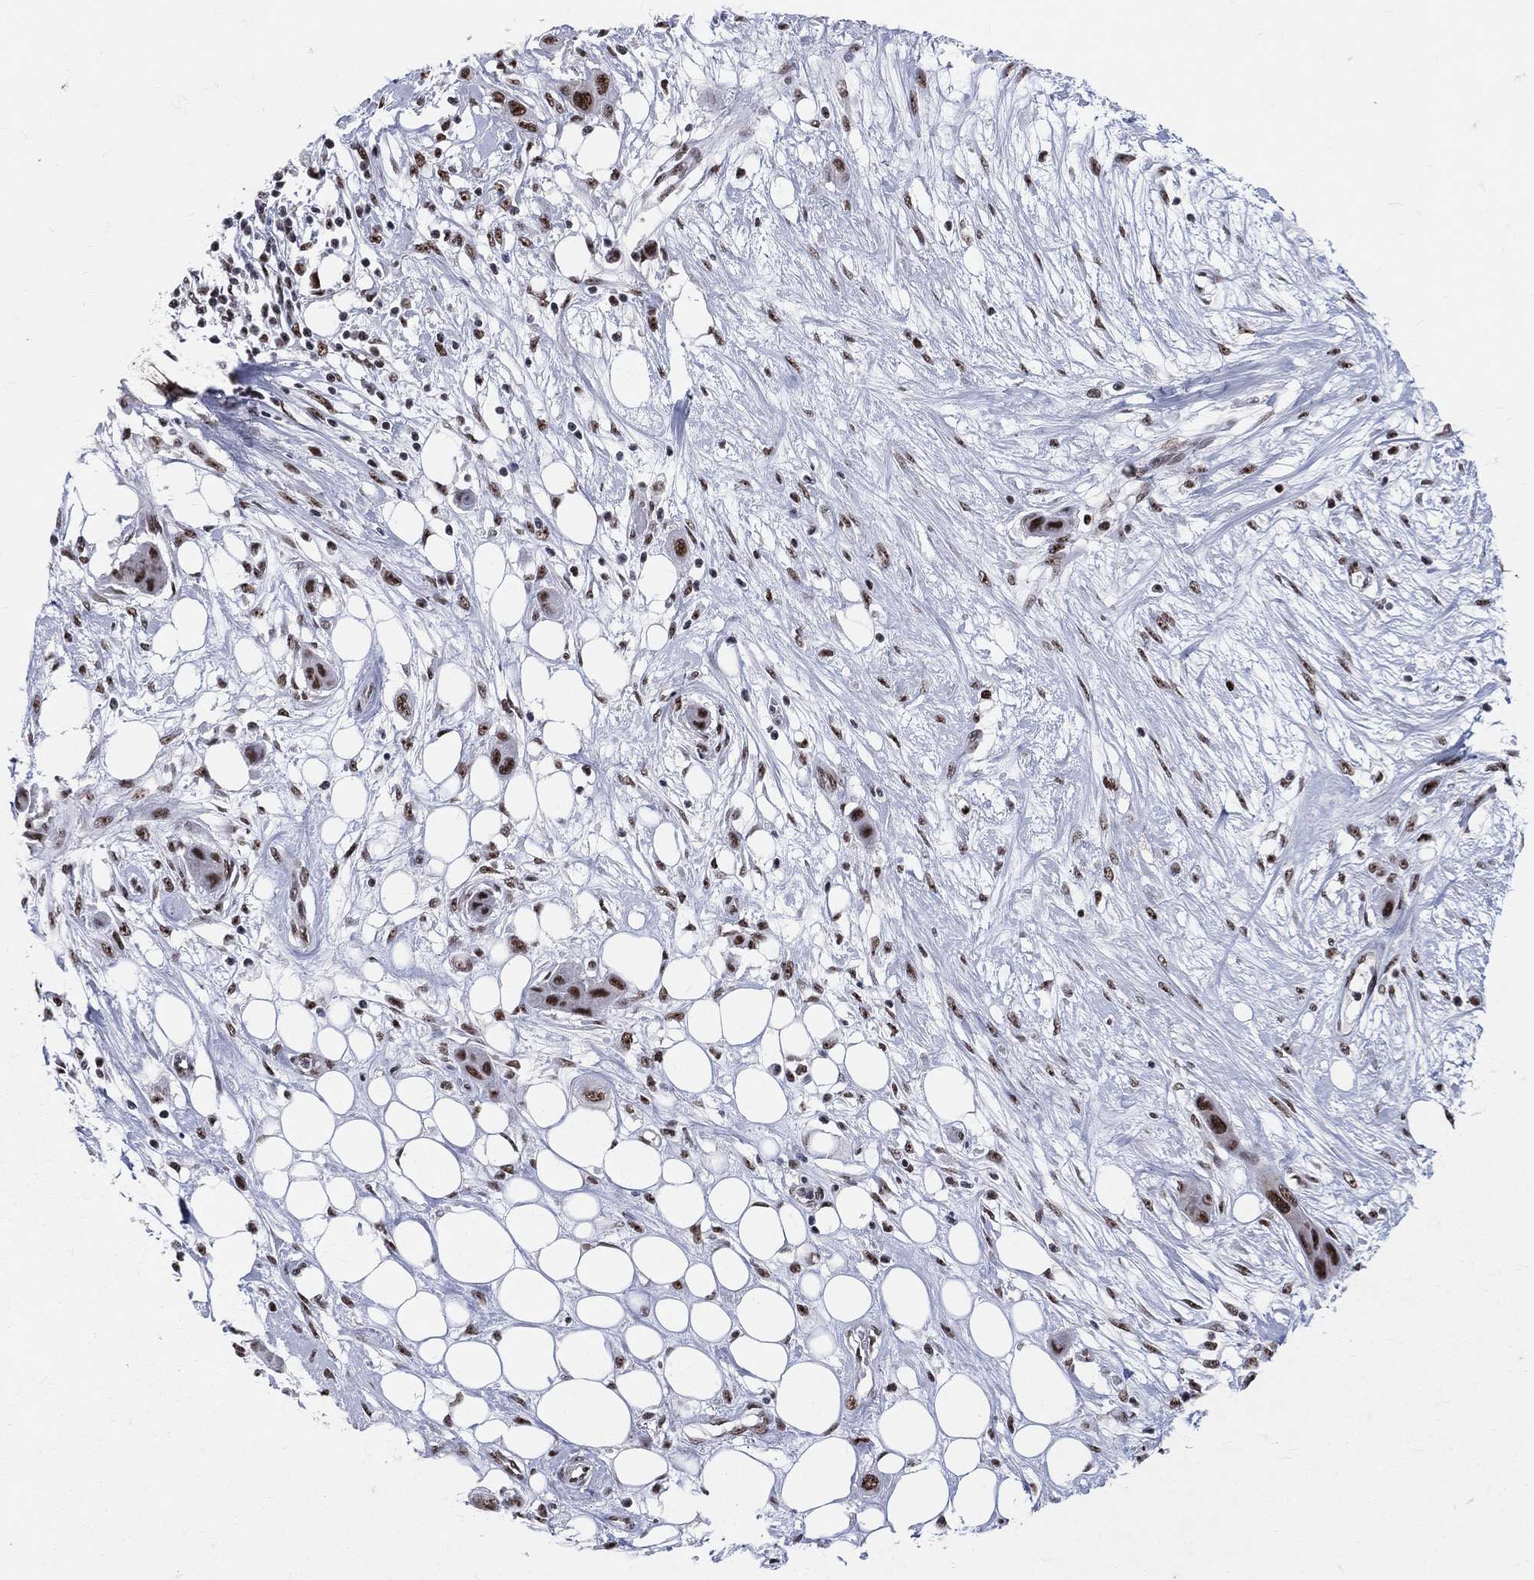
{"staining": {"intensity": "strong", "quantity": ">75%", "location": "nuclear"}, "tissue": "skin cancer", "cell_type": "Tumor cells", "image_type": "cancer", "snomed": [{"axis": "morphology", "description": "Squamous cell carcinoma, NOS"}, {"axis": "topography", "description": "Skin"}], "caption": "There is high levels of strong nuclear expression in tumor cells of skin squamous cell carcinoma, as demonstrated by immunohistochemical staining (brown color).", "gene": "CDK7", "patient": {"sex": "male", "age": 79}}